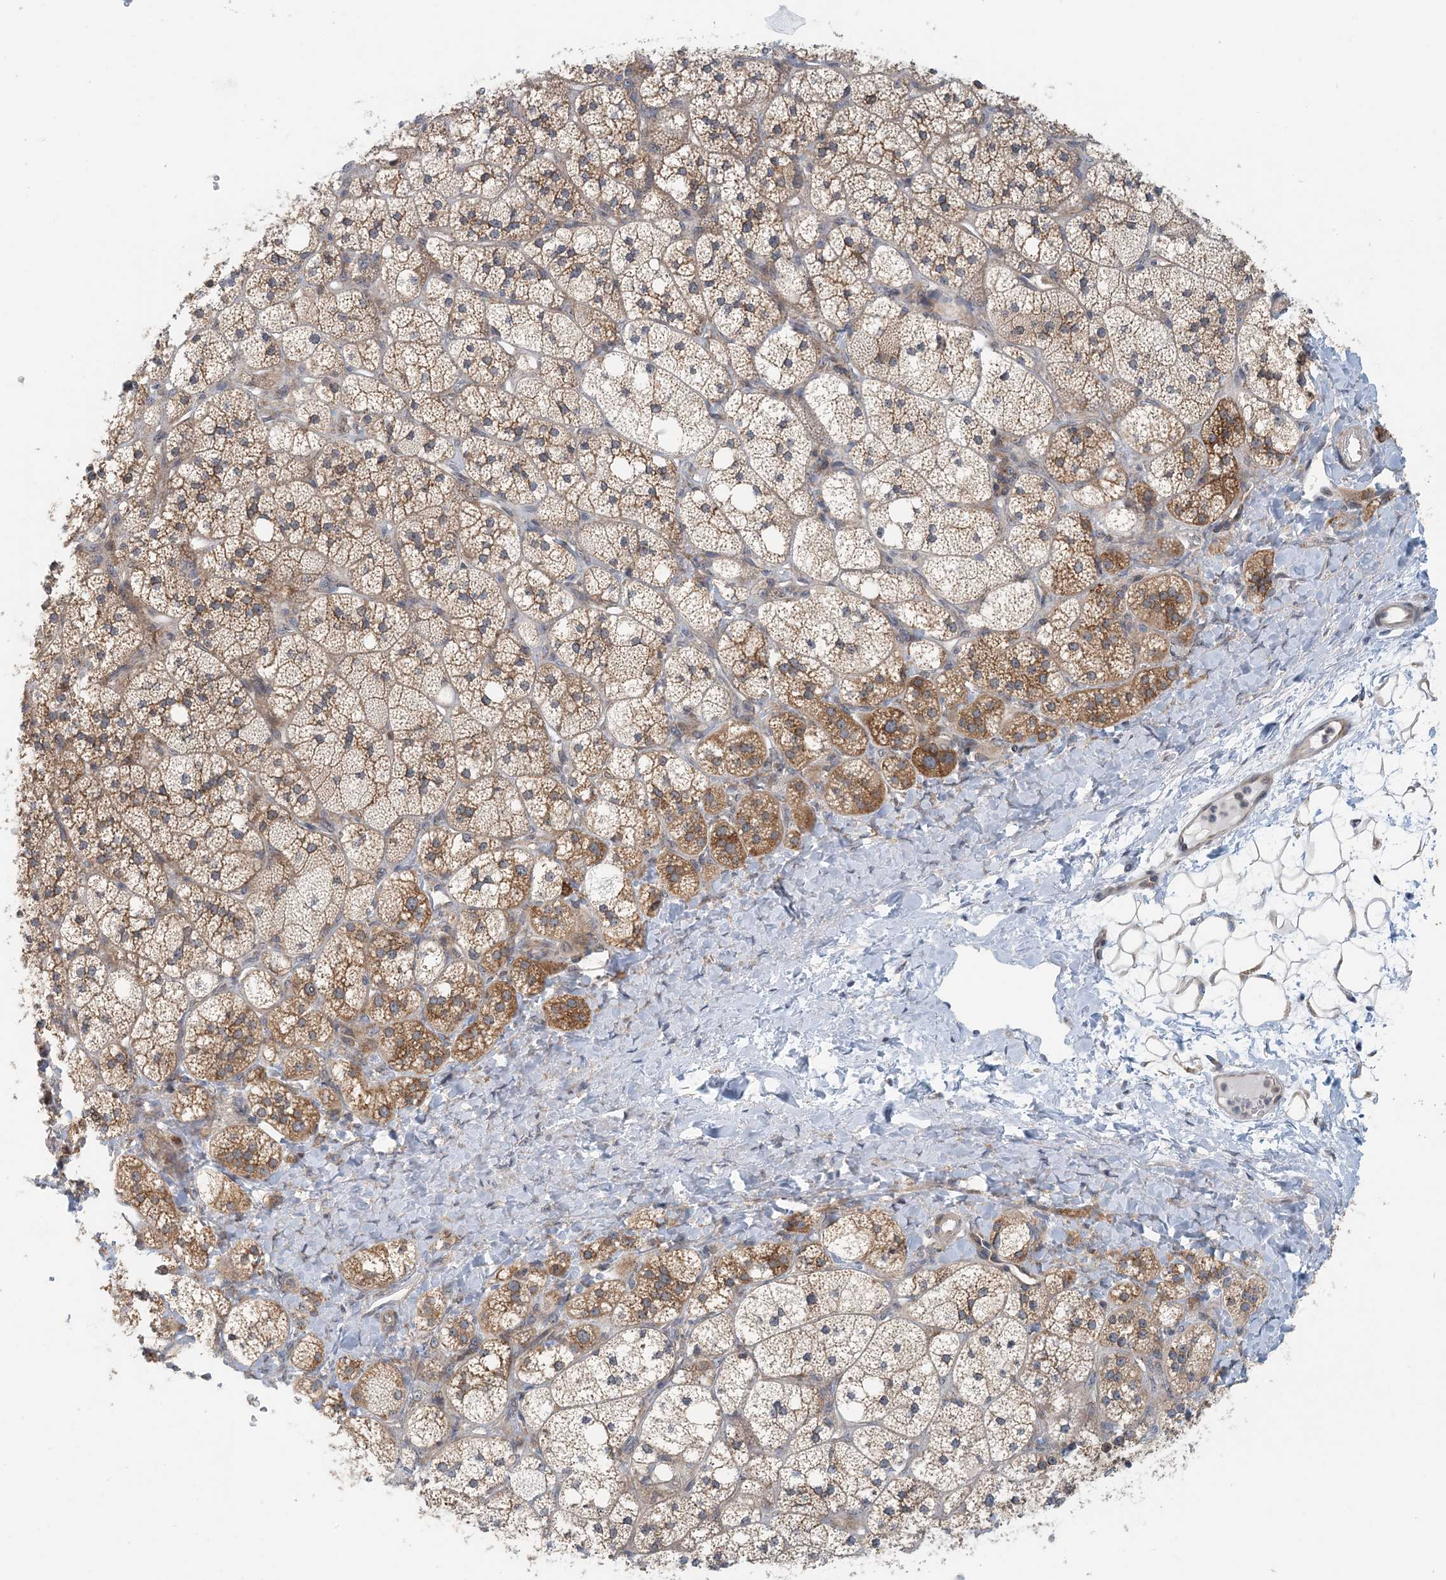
{"staining": {"intensity": "moderate", "quantity": "25%-75%", "location": "cytoplasmic/membranous"}, "tissue": "adrenal gland", "cell_type": "Glandular cells", "image_type": "normal", "snomed": [{"axis": "morphology", "description": "Normal tissue, NOS"}, {"axis": "topography", "description": "Adrenal gland"}], "caption": "Immunohistochemical staining of unremarkable adrenal gland demonstrates medium levels of moderate cytoplasmic/membranous expression in approximately 25%-75% of glandular cells. The staining was performed using DAB to visualize the protein expression in brown, while the nuclei were stained in blue with hematoxylin (Magnification: 20x).", "gene": "ATP13A2", "patient": {"sex": "male", "age": 61}}